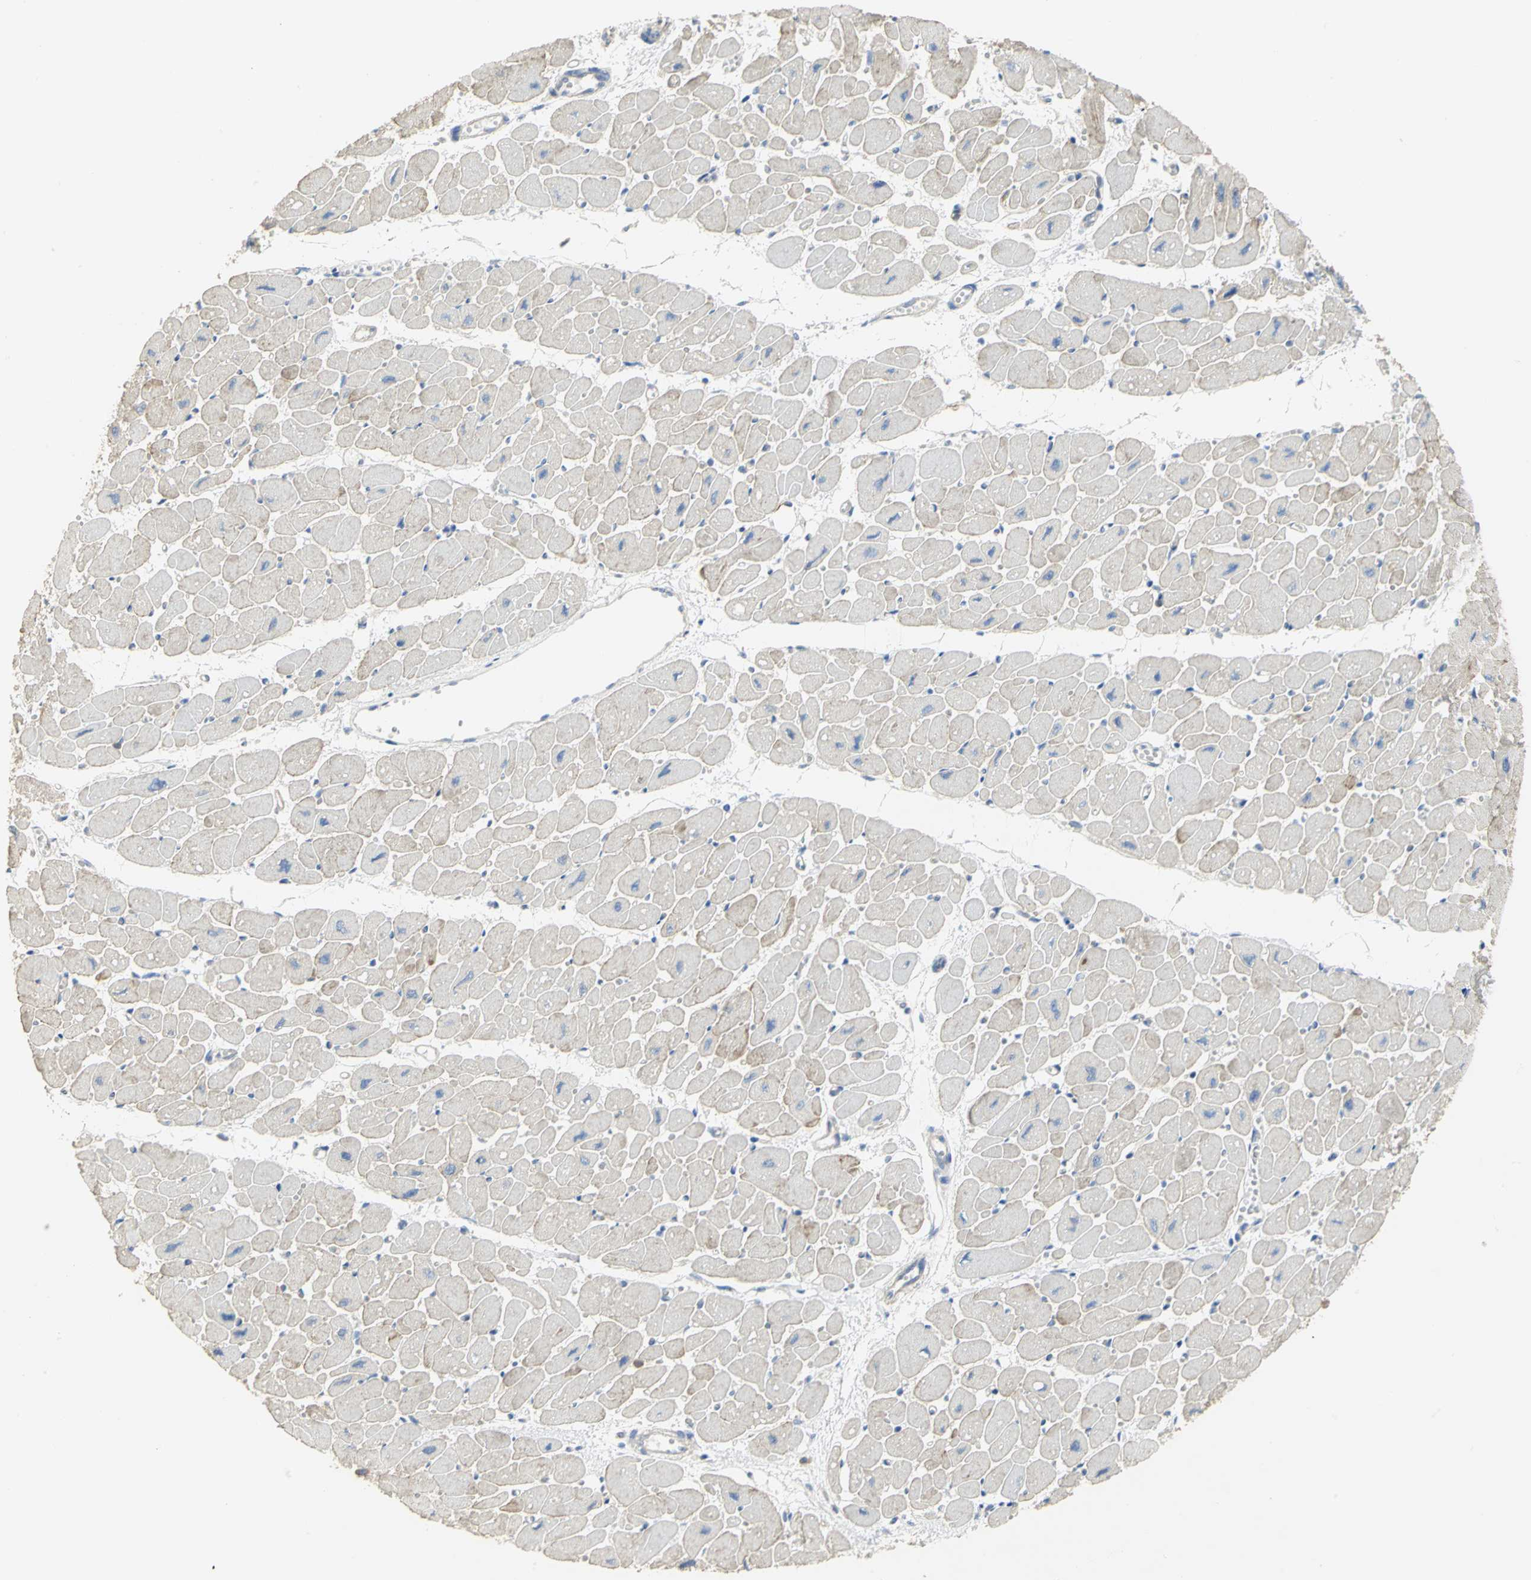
{"staining": {"intensity": "weak", "quantity": "<25%", "location": "cytoplasmic/membranous"}, "tissue": "heart muscle", "cell_type": "Cardiomyocytes", "image_type": "normal", "snomed": [{"axis": "morphology", "description": "Normal tissue, NOS"}, {"axis": "topography", "description": "Heart"}], "caption": "This histopathology image is of unremarkable heart muscle stained with IHC to label a protein in brown with the nuclei are counter-stained blue. There is no staining in cardiomyocytes.", "gene": "DLGAP5", "patient": {"sex": "female", "age": 54}}